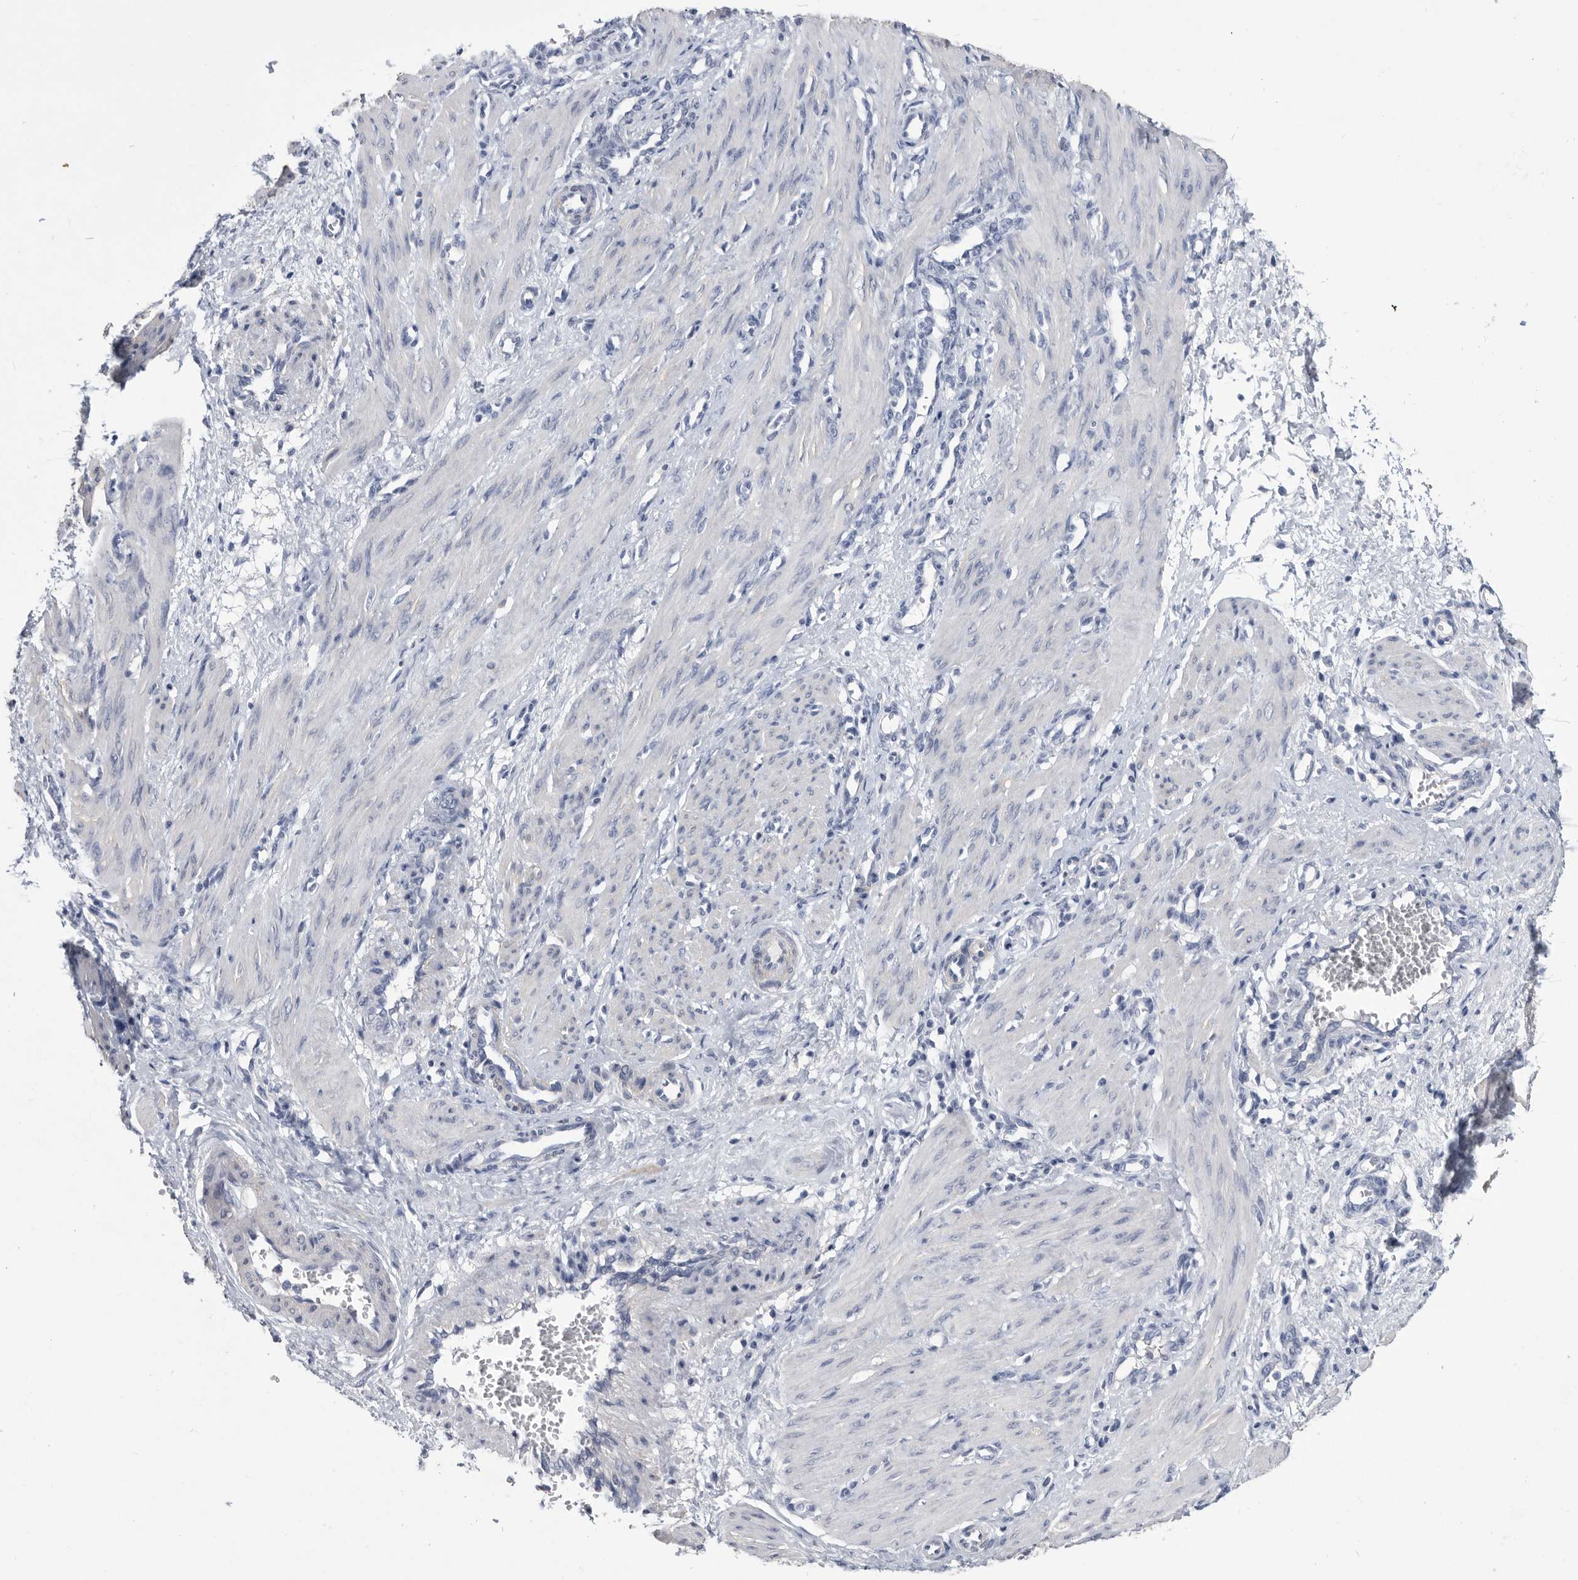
{"staining": {"intensity": "negative", "quantity": "none", "location": "none"}, "tissue": "smooth muscle", "cell_type": "Smooth muscle cells", "image_type": "normal", "snomed": [{"axis": "morphology", "description": "Normal tissue, NOS"}, {"axis": "topography", "description": "Endometrium"}], "caption": "Immunohistochemistry photomicrograph of benign smooth muscle: smooth muscle stained with DAB exhibits no significant protein staining in smooth muscle cells.", "gene": "BTBD6", "patient": {"sex": "female", "age": 33}}